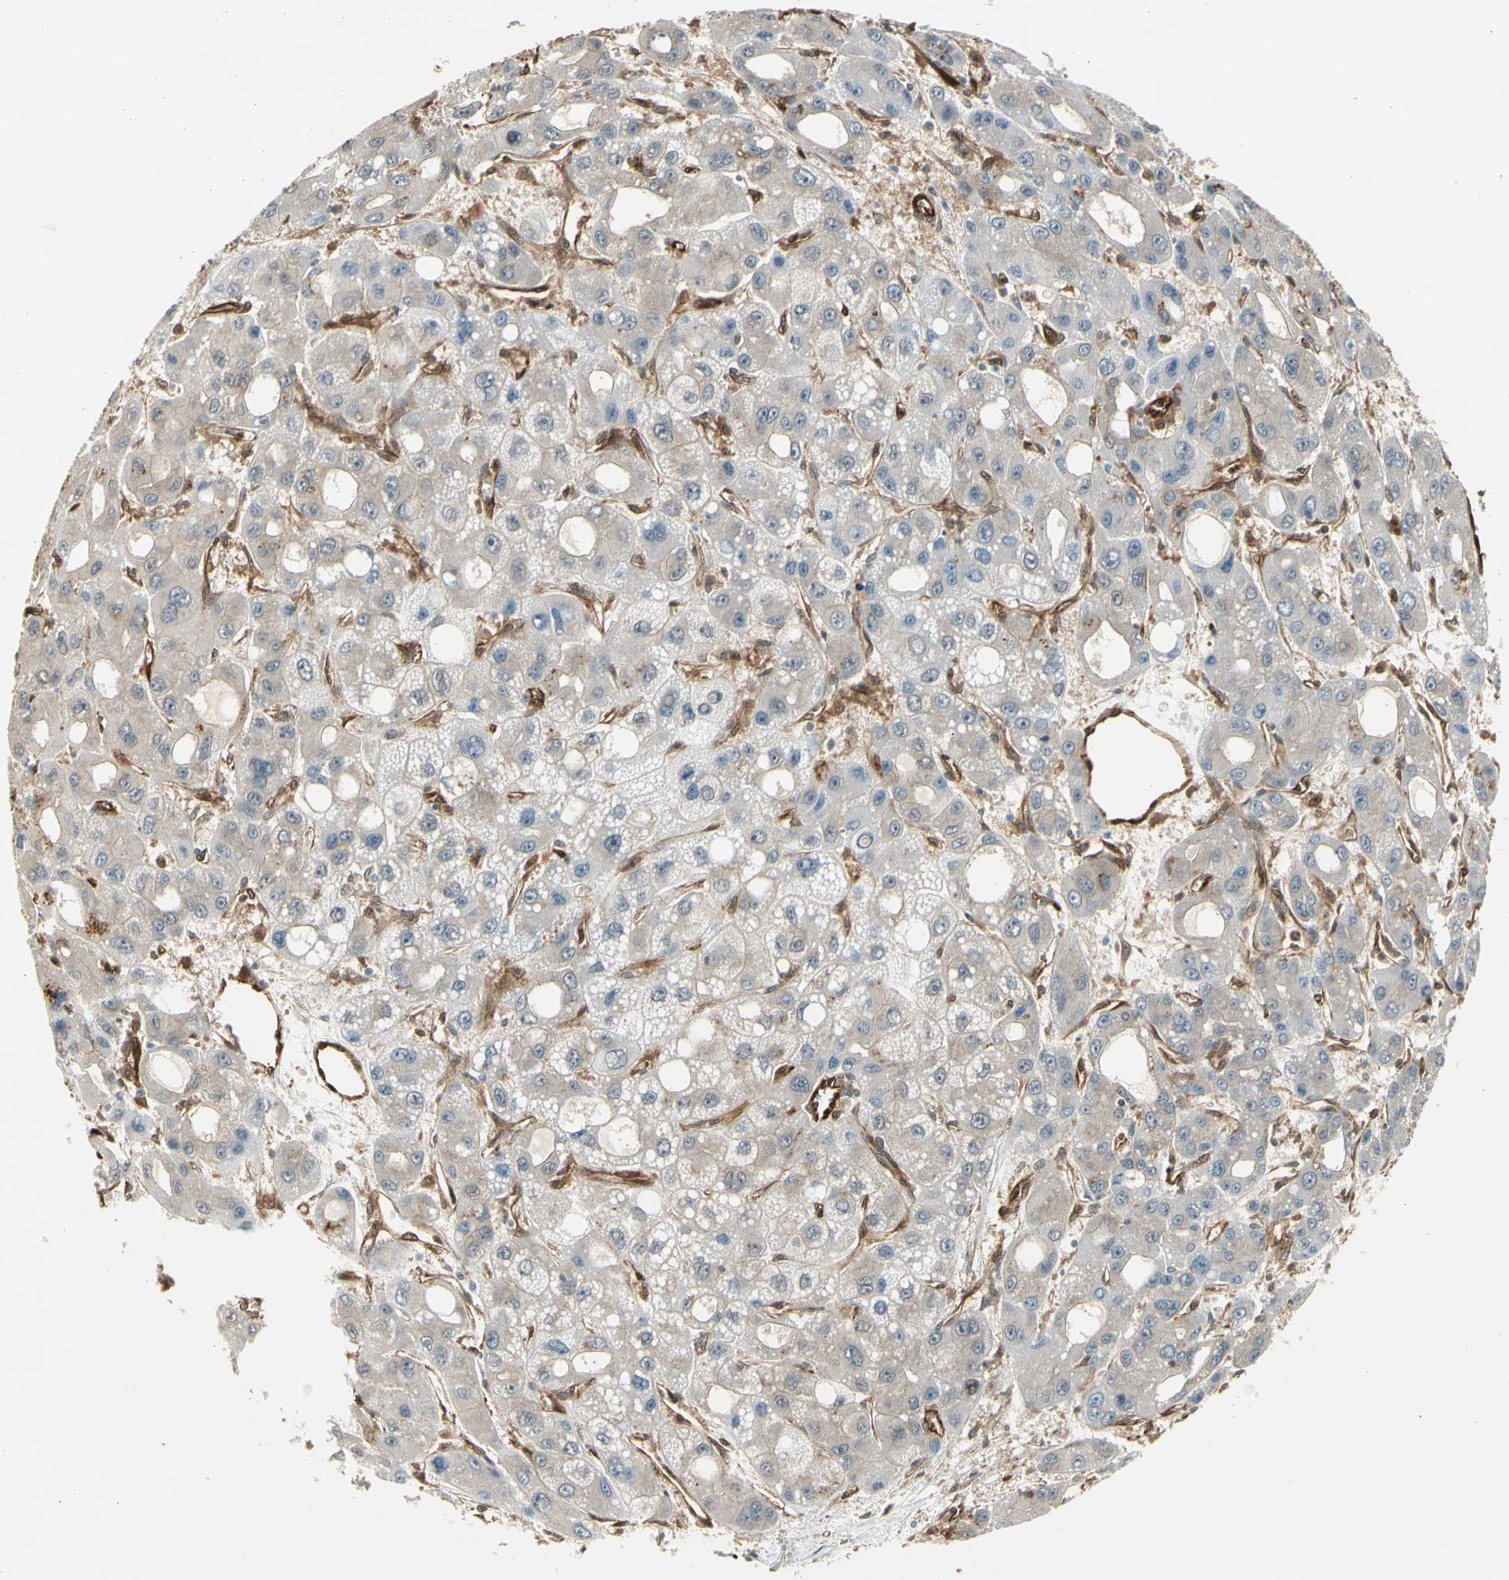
{"staining": {"intensity": "weak", "quantity": "<25%", "location": "cytoplasmic/membranous"}, "tissue": "liver cancer", "cell_type": "Tumor cells", "image_type": "cancer", "snomed": [{"axis": "morphology", "description": "Carcinoma, Hepatocellular, NOS"}, {"axis": "topography", "description": "Liver"}], "caption": "Human liver cancer (hepatocellular carcinoma) stained for a protein using immunohistochemistry reveals no staining in tumor cells.", "gene": "SERPINB6", "patient": {"sex": "male", "age": 55}}